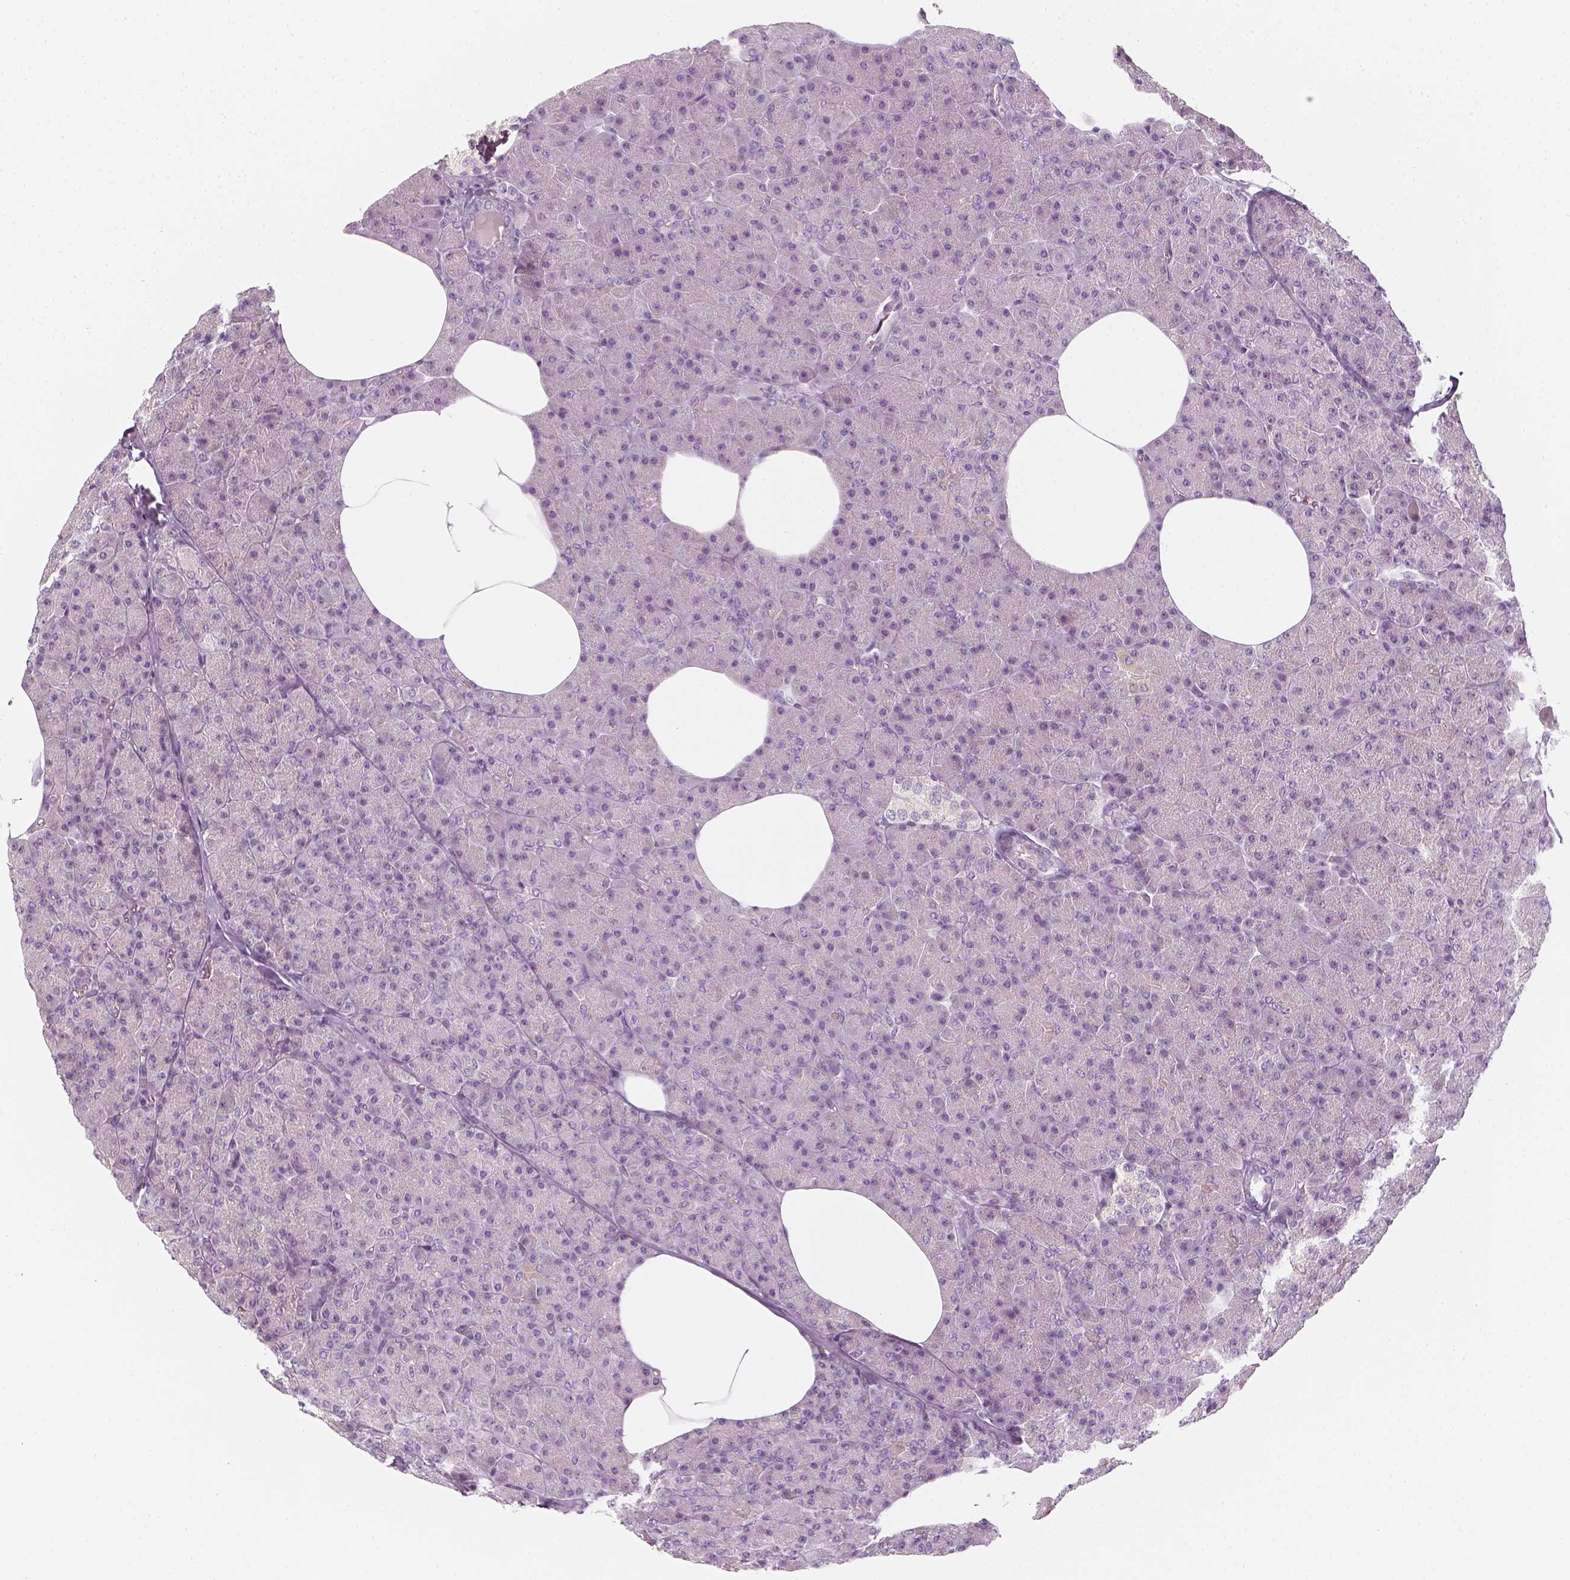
{"staining": {"intensity": "negative", "quantity": "none", "location": "none"}, "tissue": "pancreas", "cell_type": "Exocrine glandular cells", "image_type": "normal", "snomed": [{"axis": "morphology", "description": "Normal tissue, NOS"}, {"axis": "topography", "description": "Pancreas"}], "caption": "IHC histopathology image of unremarkable pancreas: pancreas stained with DAB (3,3'-diaminobenzidine) displays no significant protein staining in exocrine glandular cells.", "gene": "PRAME", "patient": {"sex": "female", "age": 45}}